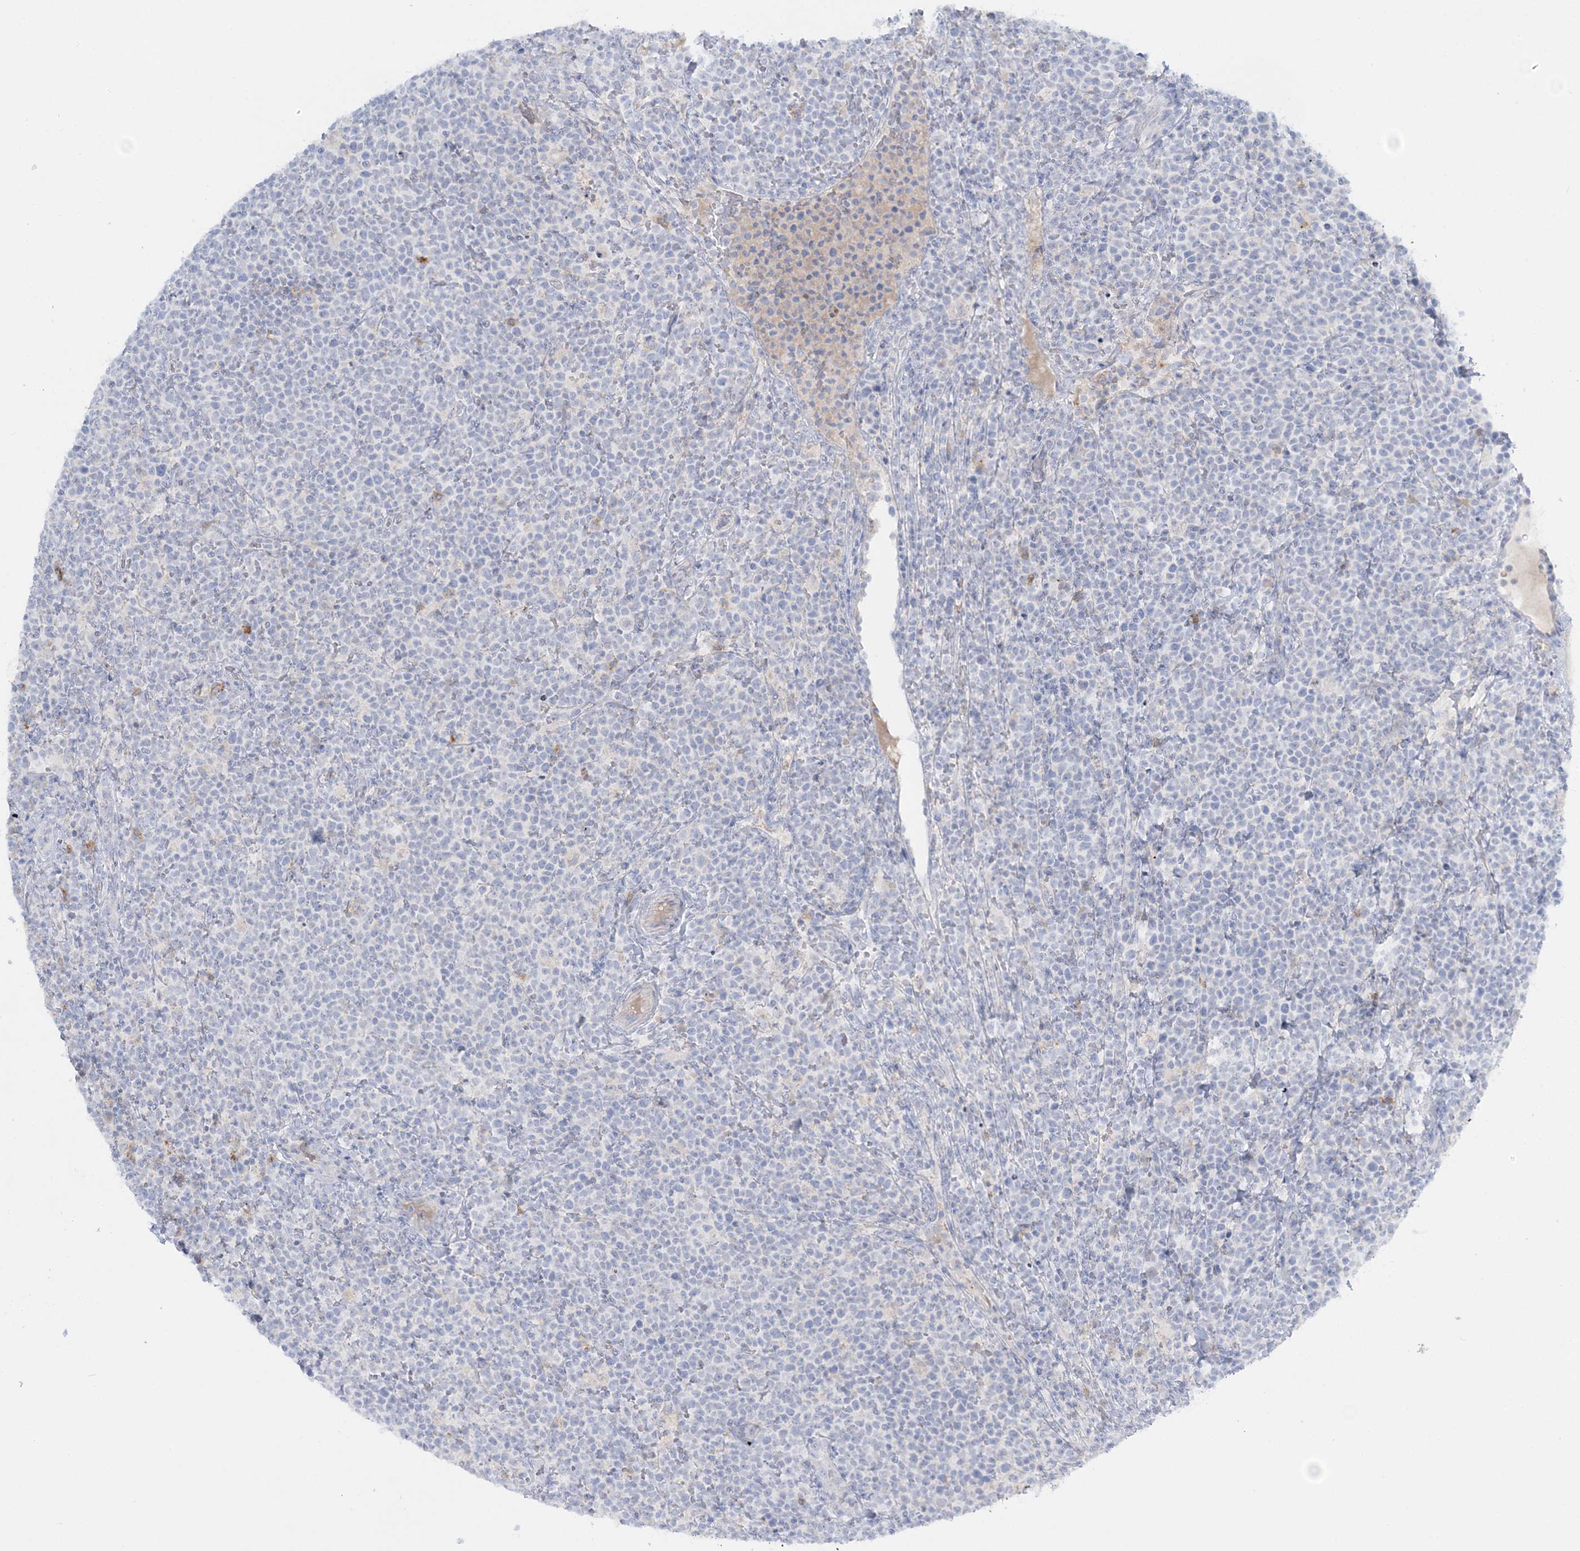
{"staining": {"intensity": "negative", "quantity": "none", "location": "none"}, "tissue": "lymphoma", "cell_type": "Tumor cells", "image_type": "cancer", "snomed": [{"axis": "morphology", "description": "Malignant lymphoma, non-Hodgkin's type, High grade"}, {"axis": "topography", "description": "Lymph node"}], "caption": "Histopathology image shows no significant protein staining in tumor cells of high-grade malignant lymphoma, non-Hodgkin's type.", "gene": "WDSUB1", "patient": {"sex": "male", "age": 61}}